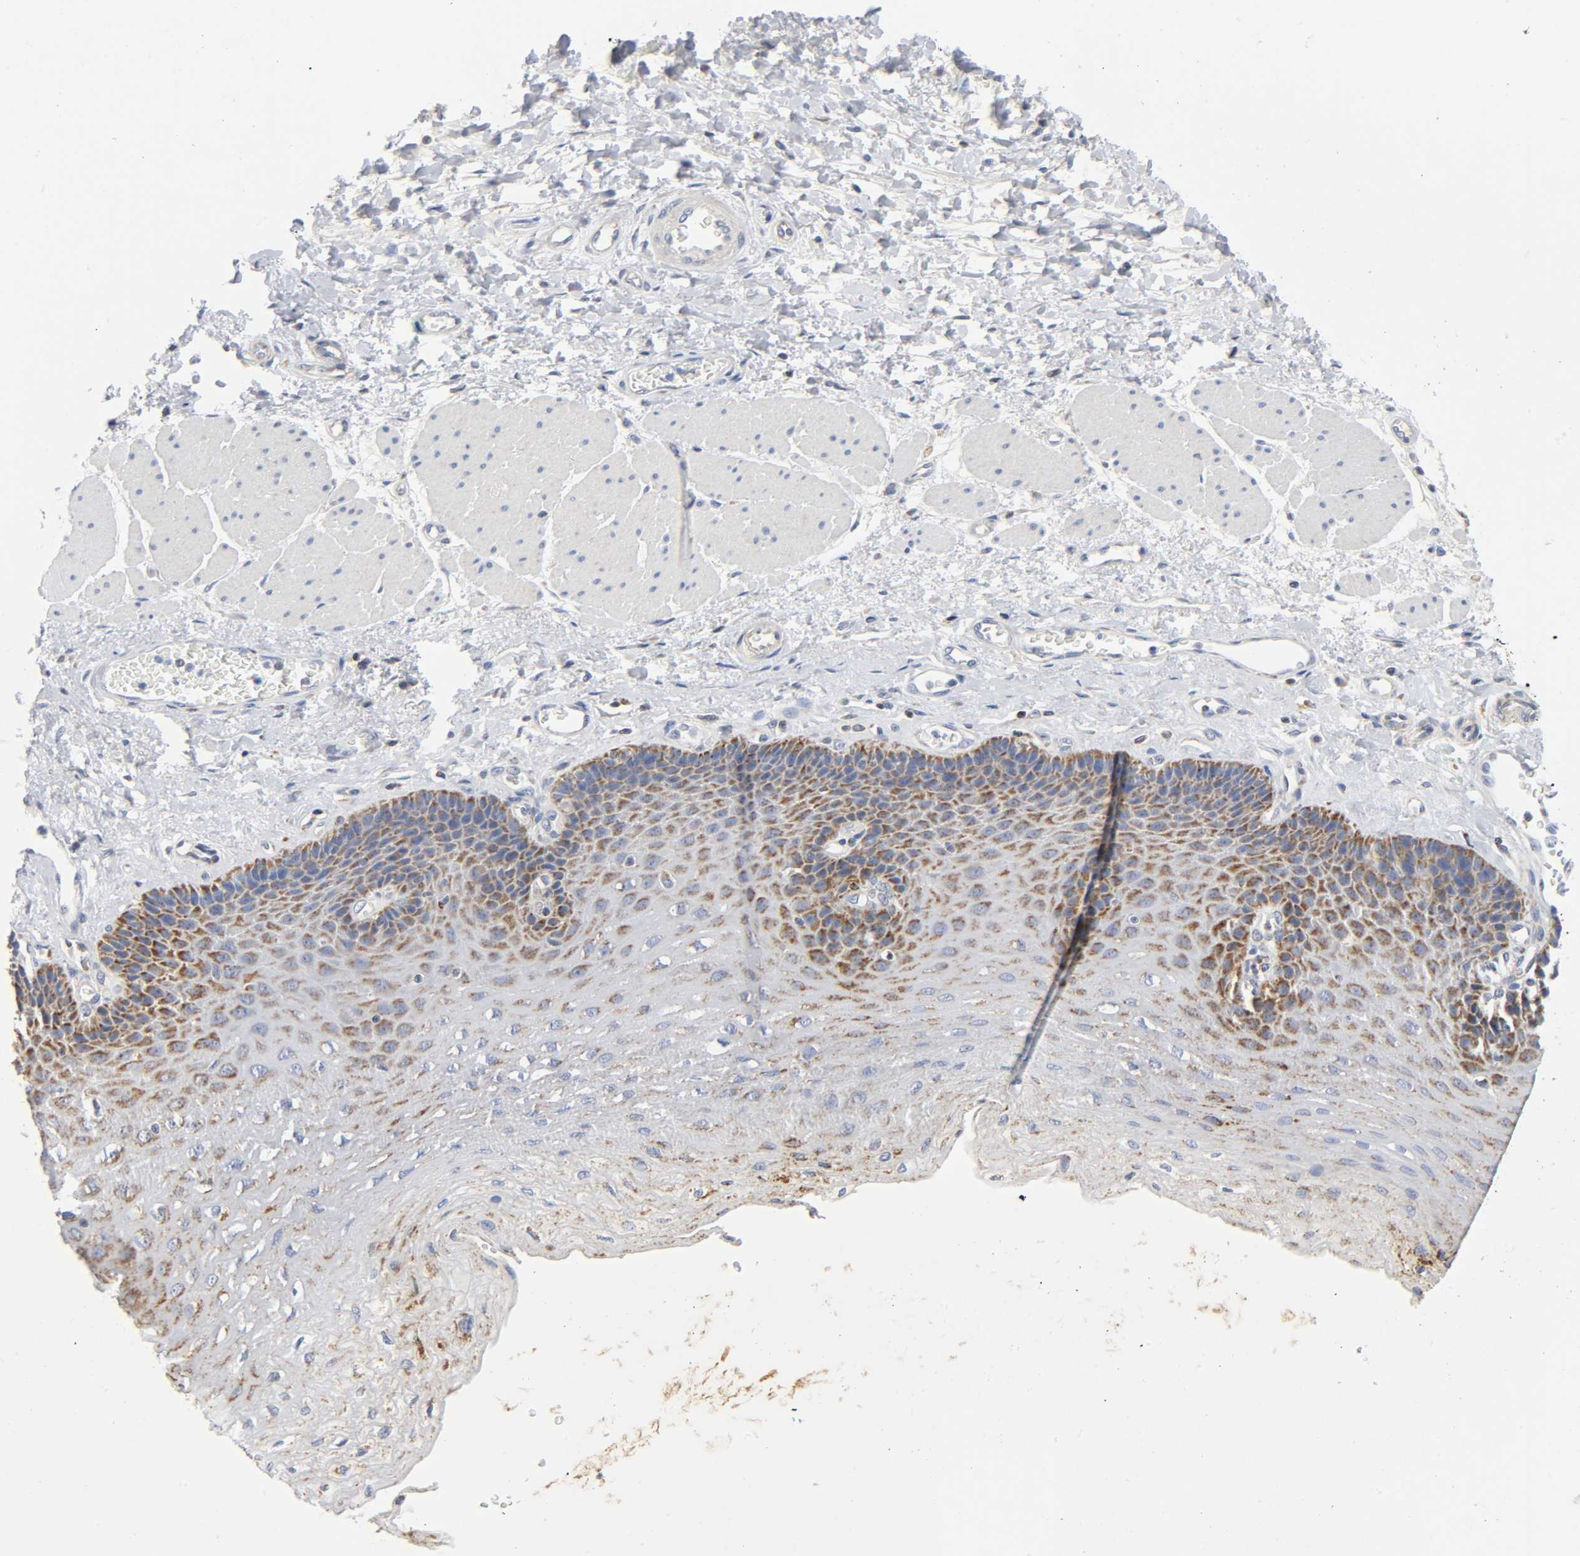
{"staining": {"intensity": "strong", "quantity": "25%-75%", "location": "cytoplasmic/membranous"}, "tissue": "esophagus", "cell_type": "Squamous epithelial cells", "image_type": "normal", "snomed": [{"axis": "morphology", "description": "Normal tissue, NOS"}, {"axis": "topography", "description": "Esophagus"}], "caption": "Brown immunohistochemical staining in unremarkable human esophagus exhibits strong cytoplasmic/membranous staining in approximately 25%-75% of squamous epithelial cells.", "gene": "BAK1", "patient": {"sex": "female", "age": 72}}